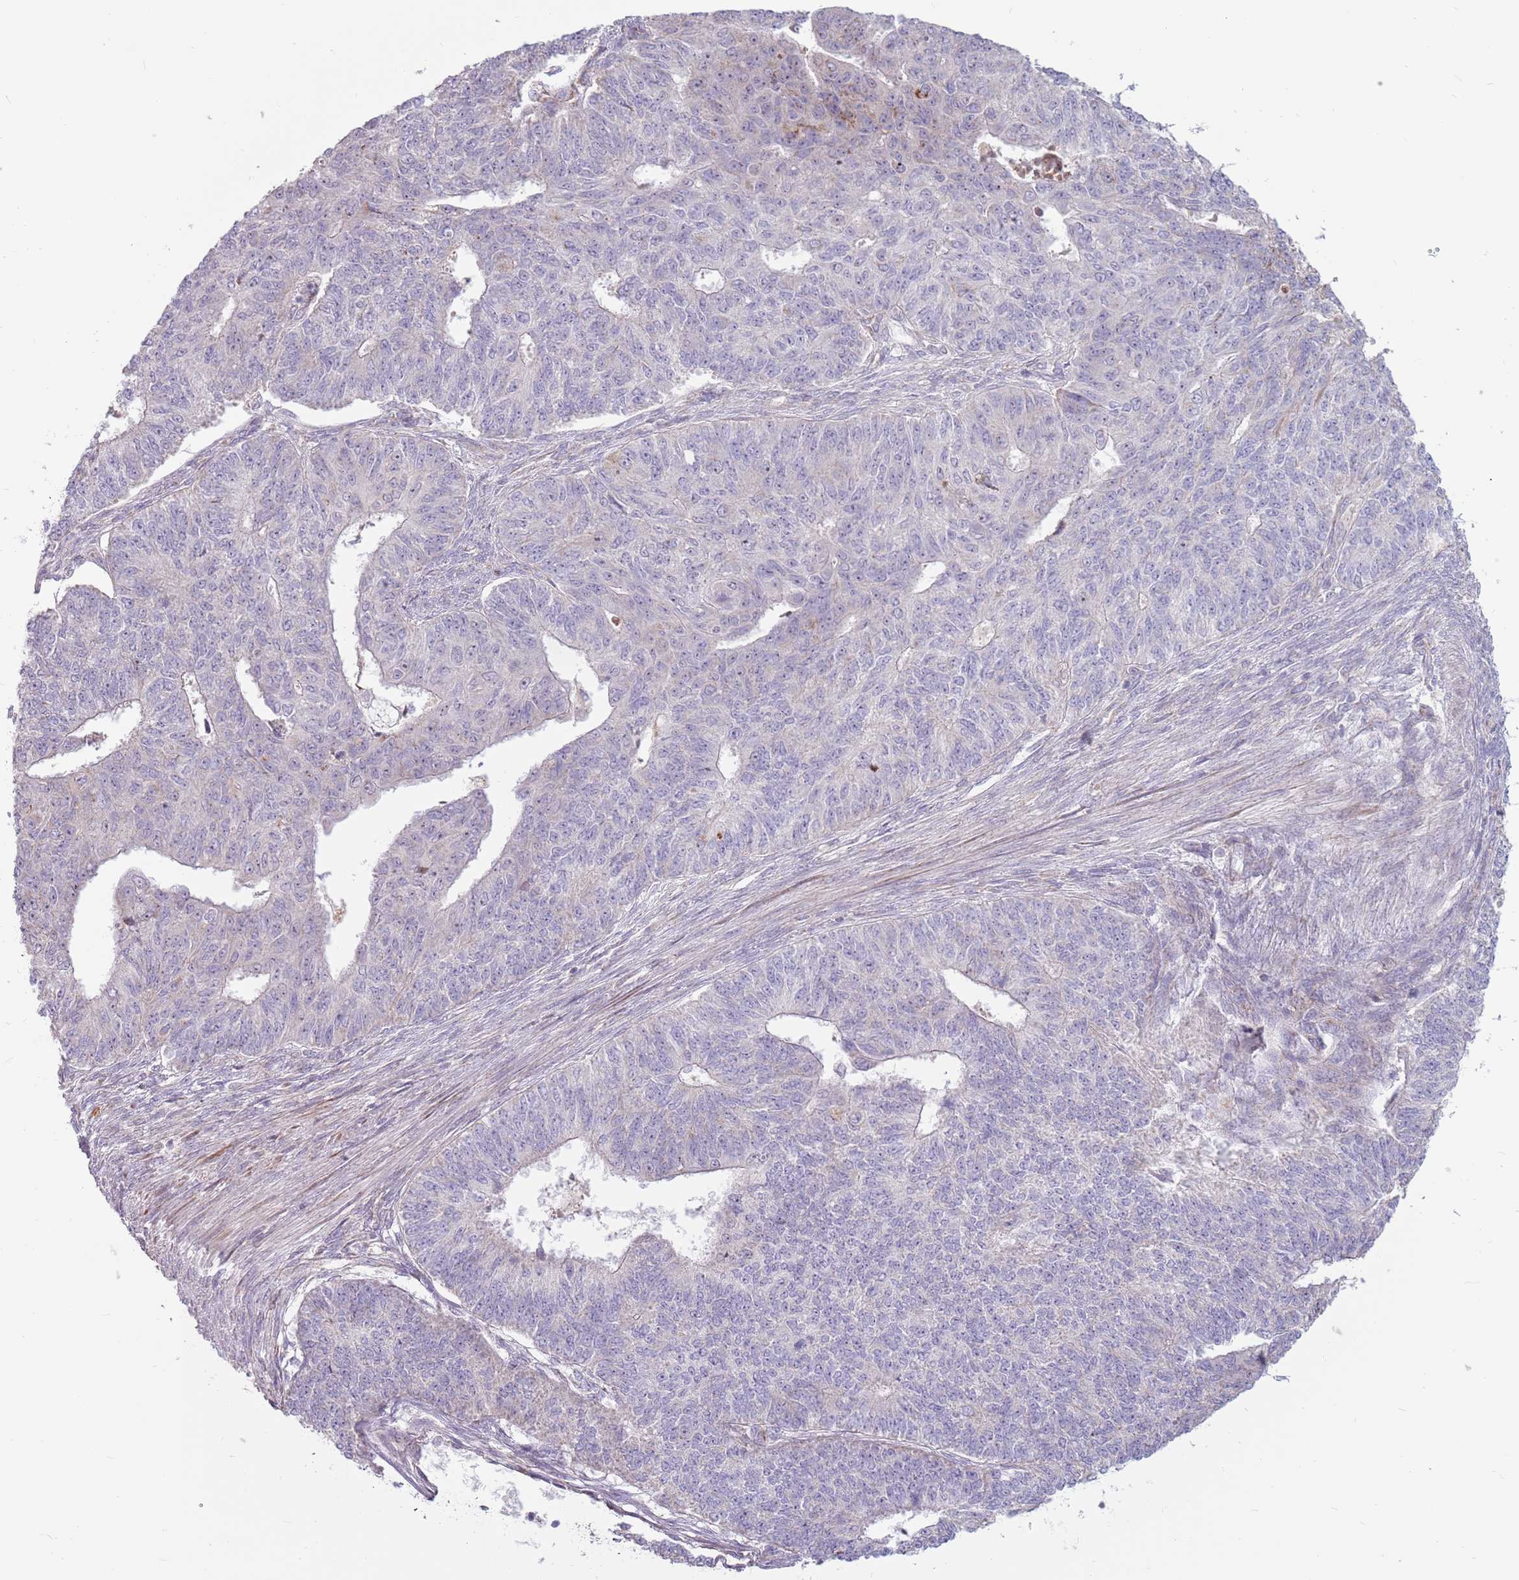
{"staining": {"intensity": "negative", "quantity": "none", "location": "none"}, "tissue": "endometrial cancer", "cell_type": "Tumor cells", "image_type": "cancer", "snomed": [{"axis": "morphology", "description": "Adenocarcinoma, NOS"}, {"axis": "topography", "description": "Endometrium"}], "caption": "DAB (3,3'-diaminobenzidine) immunohistochemical staining of endometrial adenocarcinoma demonstrates no significant staining in tumor cells.", "gene": "ZNF530", "patient": {"sex": "female", "age": 32}}